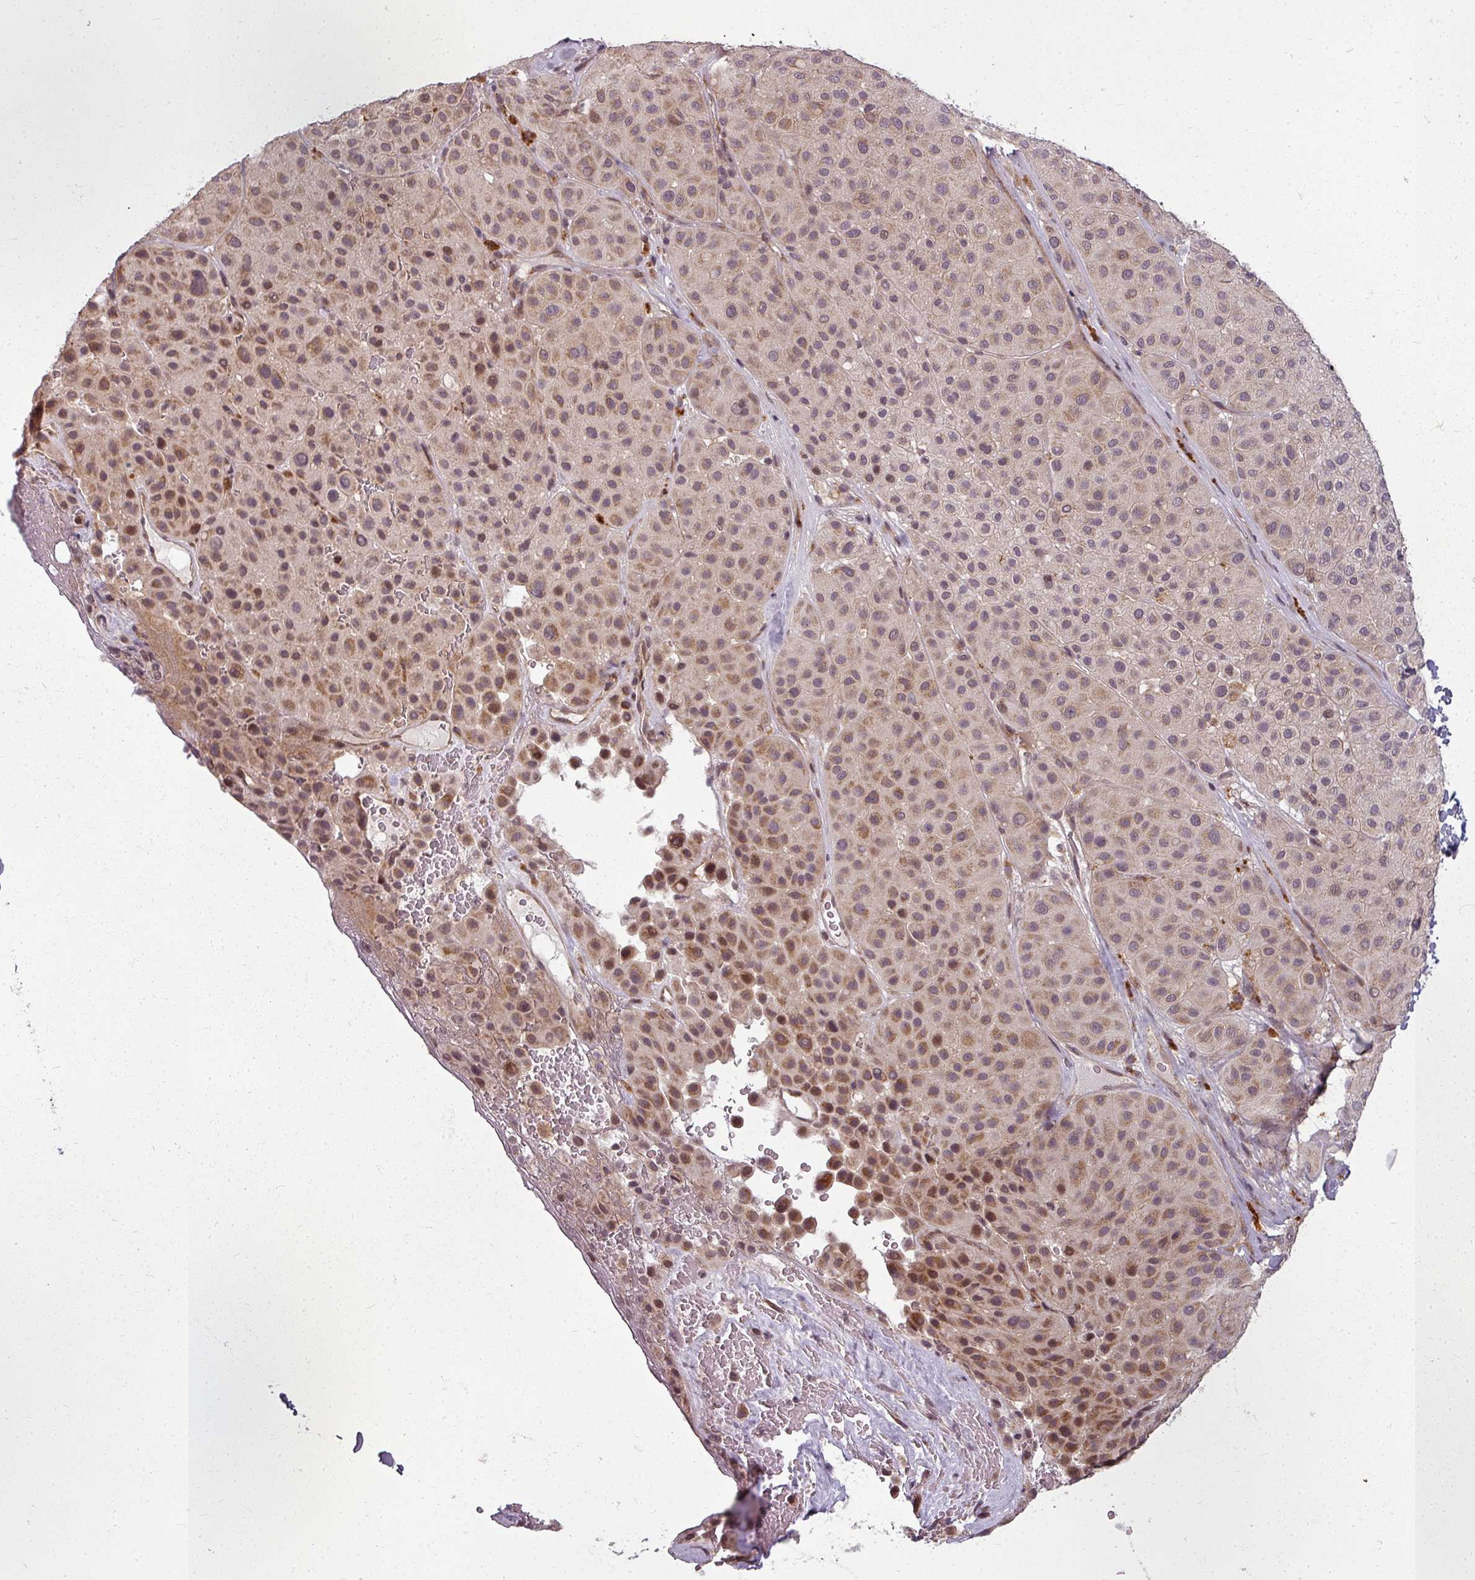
{"staining": {"intensity": "moderate", "quantity": "25%-75%", "location": "cytoplasmic/membranous"}, "tissue": "melanoma", "cell_type": "Tumor cells", "image_type": "cancer", "snomed": [{"axis": "morphology", "description": "Malignant melanoma, Metastatic site"}, {"axis": "topography", "description": "Smooth muscle"}], "caption": "A brown stain shows moderate cytoplasmic/membranous expression of a protein in malignant melanoma (metastatic site) tumor cells.", "gene": "CLIC1", "patient": {"sex": "male", "age": 41}}